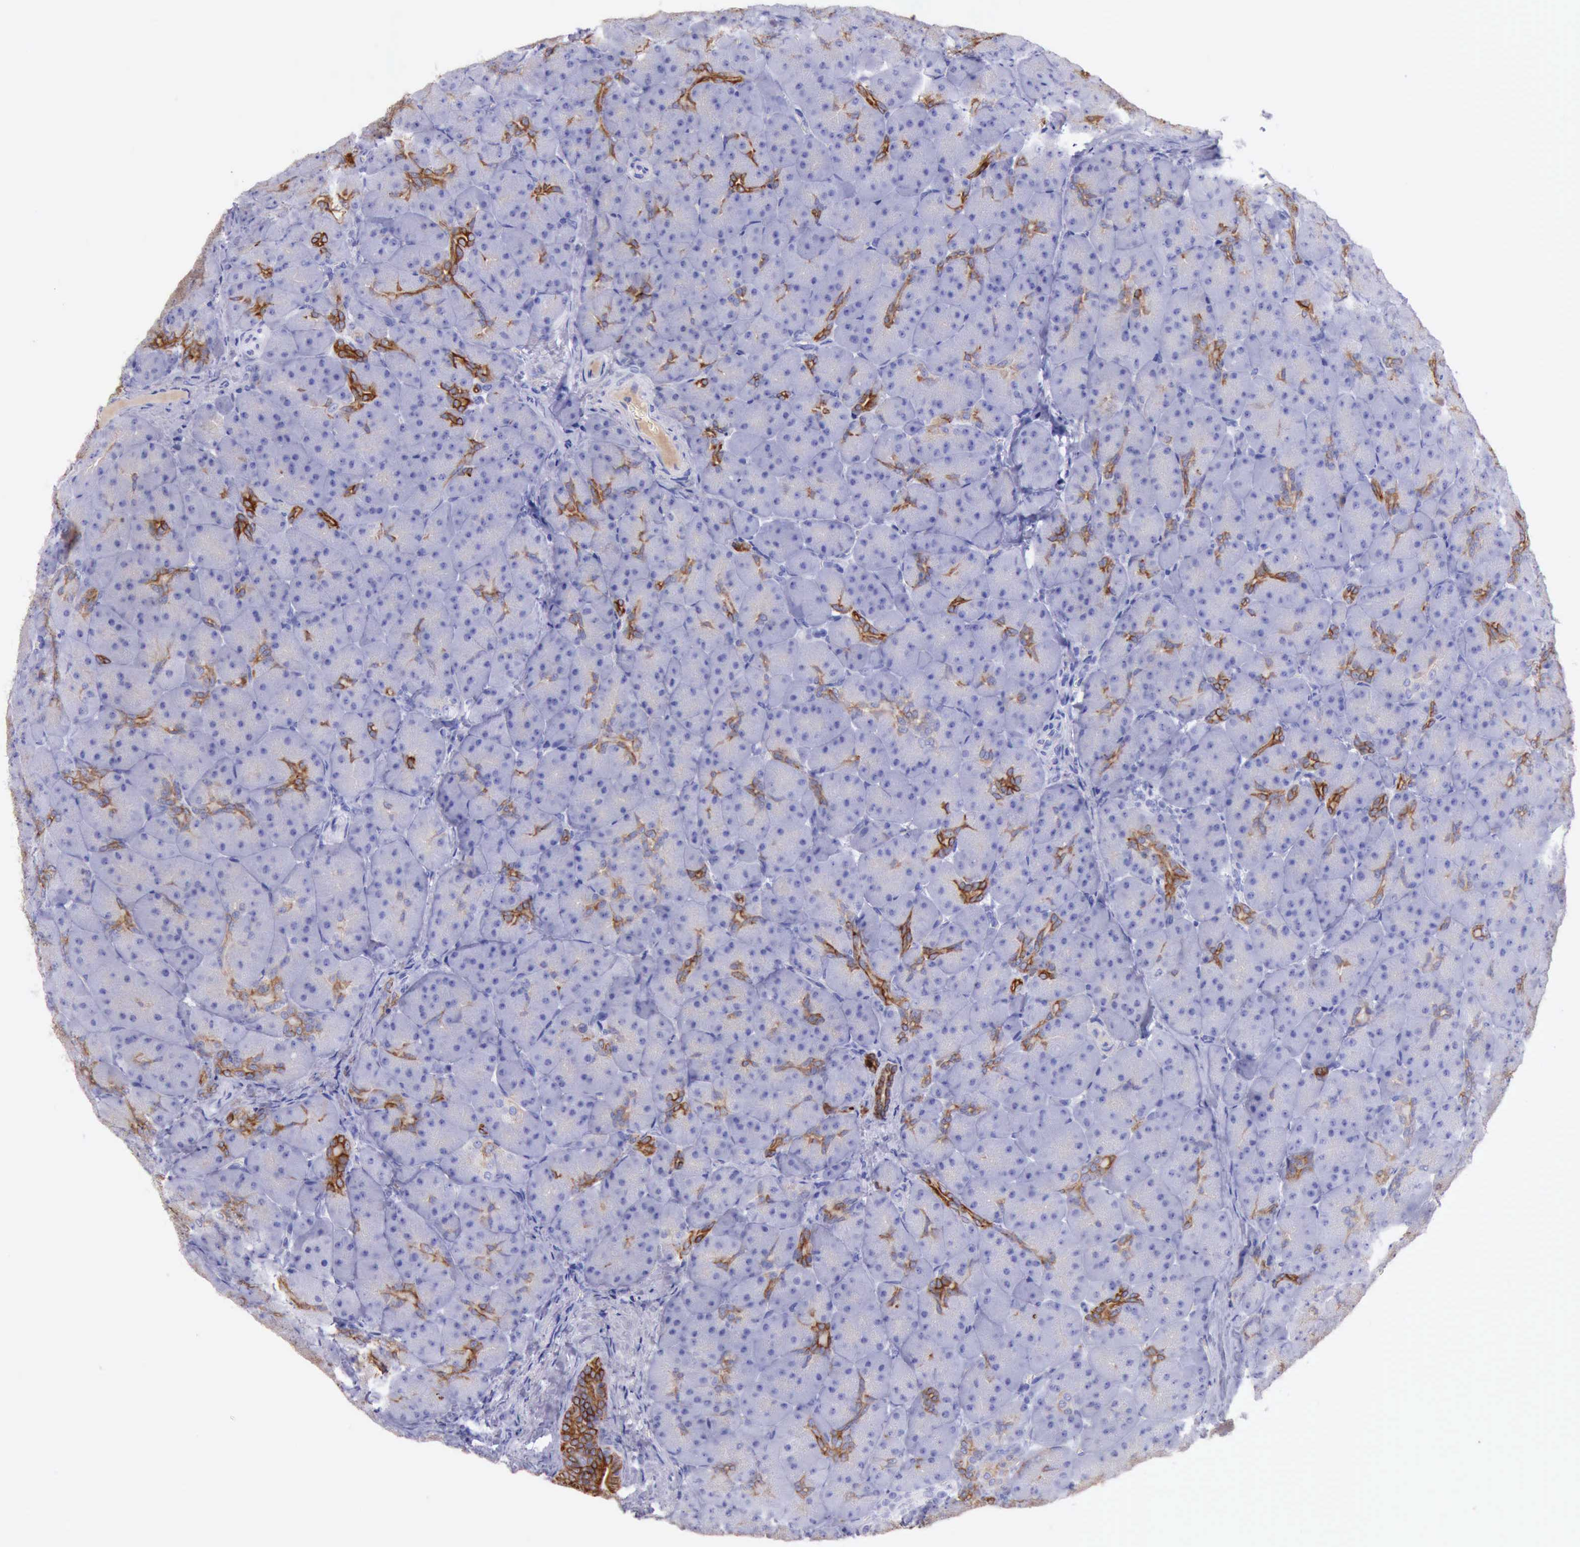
{"staining": {"intensity": "negative", "quantity": "none", "location": "none"}, "tissue": "pancreas", "cell_type": "Exocrine glandular cells", "image_type": "normal", "snomed": [{"axis": "morphology", "description": "Normal tissue, NOS"}, {"axis": "topography", "description": "Pancreas"}], "caption": "This is an immunohistochemistry (IHC) histopathology image of unremarkable human pancreas. There is no expression in exocrine glandular cells.", "gene": "KRT8", "patient": {"sex": "male", "age": 66}}